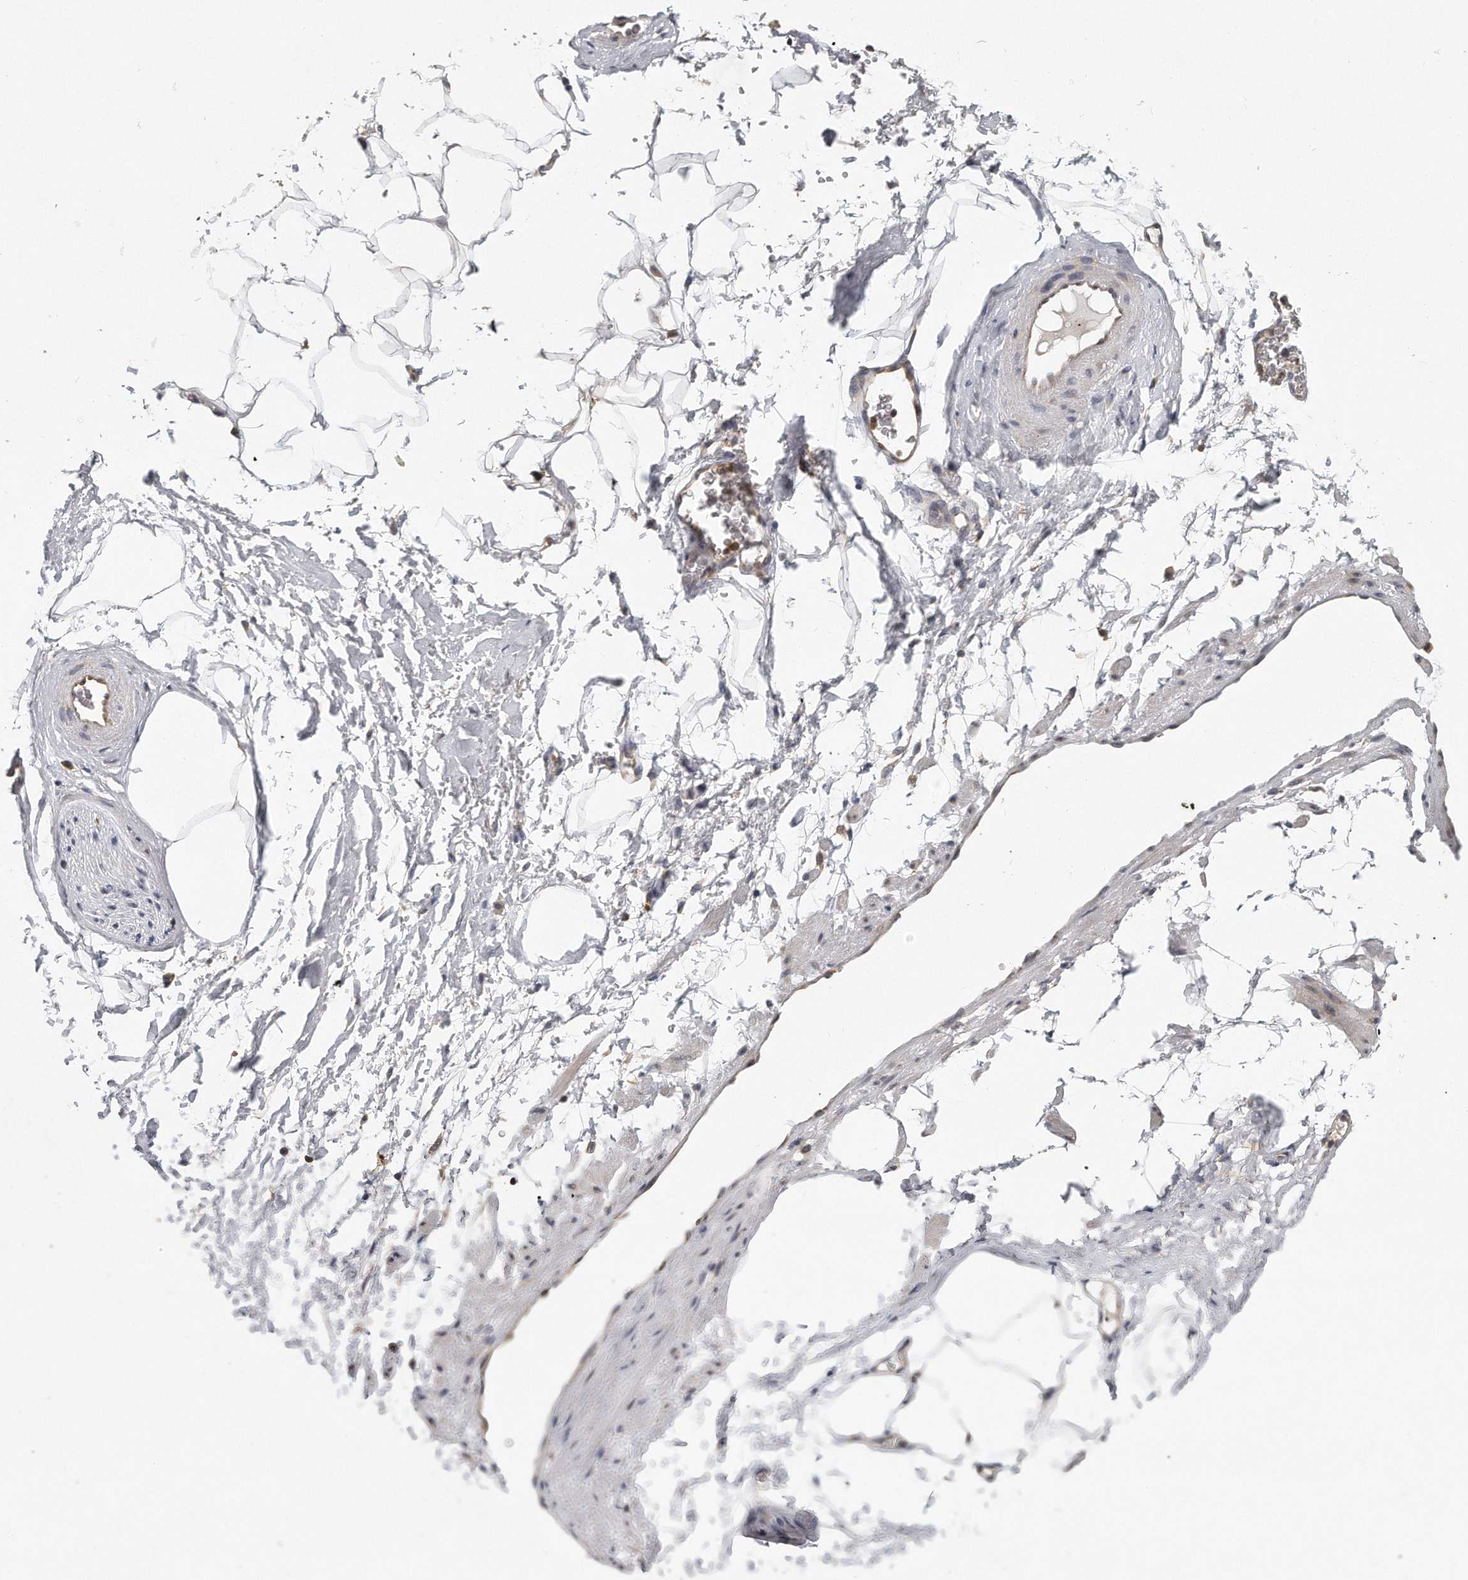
{"staining": {"intensity": "moderate", "quantity": ">75%", "location": "cytoplasmic/membranous"}, "tissue": "adipose tissue", "cell_type": "Adipocytes", "image_type": "normal", "snomed": [{"axis": "morphology", "description": "Normal tissue, NOS"}, {"axis": "morphology", "description": "Adenocarcinoma, Low grade"}, {"axis": "topography", "description": "Prostate"}, {"axis": "topography", "description": "Peripheral nerve tissue"}], "caption": "Adipose tissue stained for a protein (brown) demonstrates moderate cytoplasmic/membranous positive staining in about >75% of adipocytes.", "gene": "EIF3I", "patient": {"sex": "male", "age": 63}}